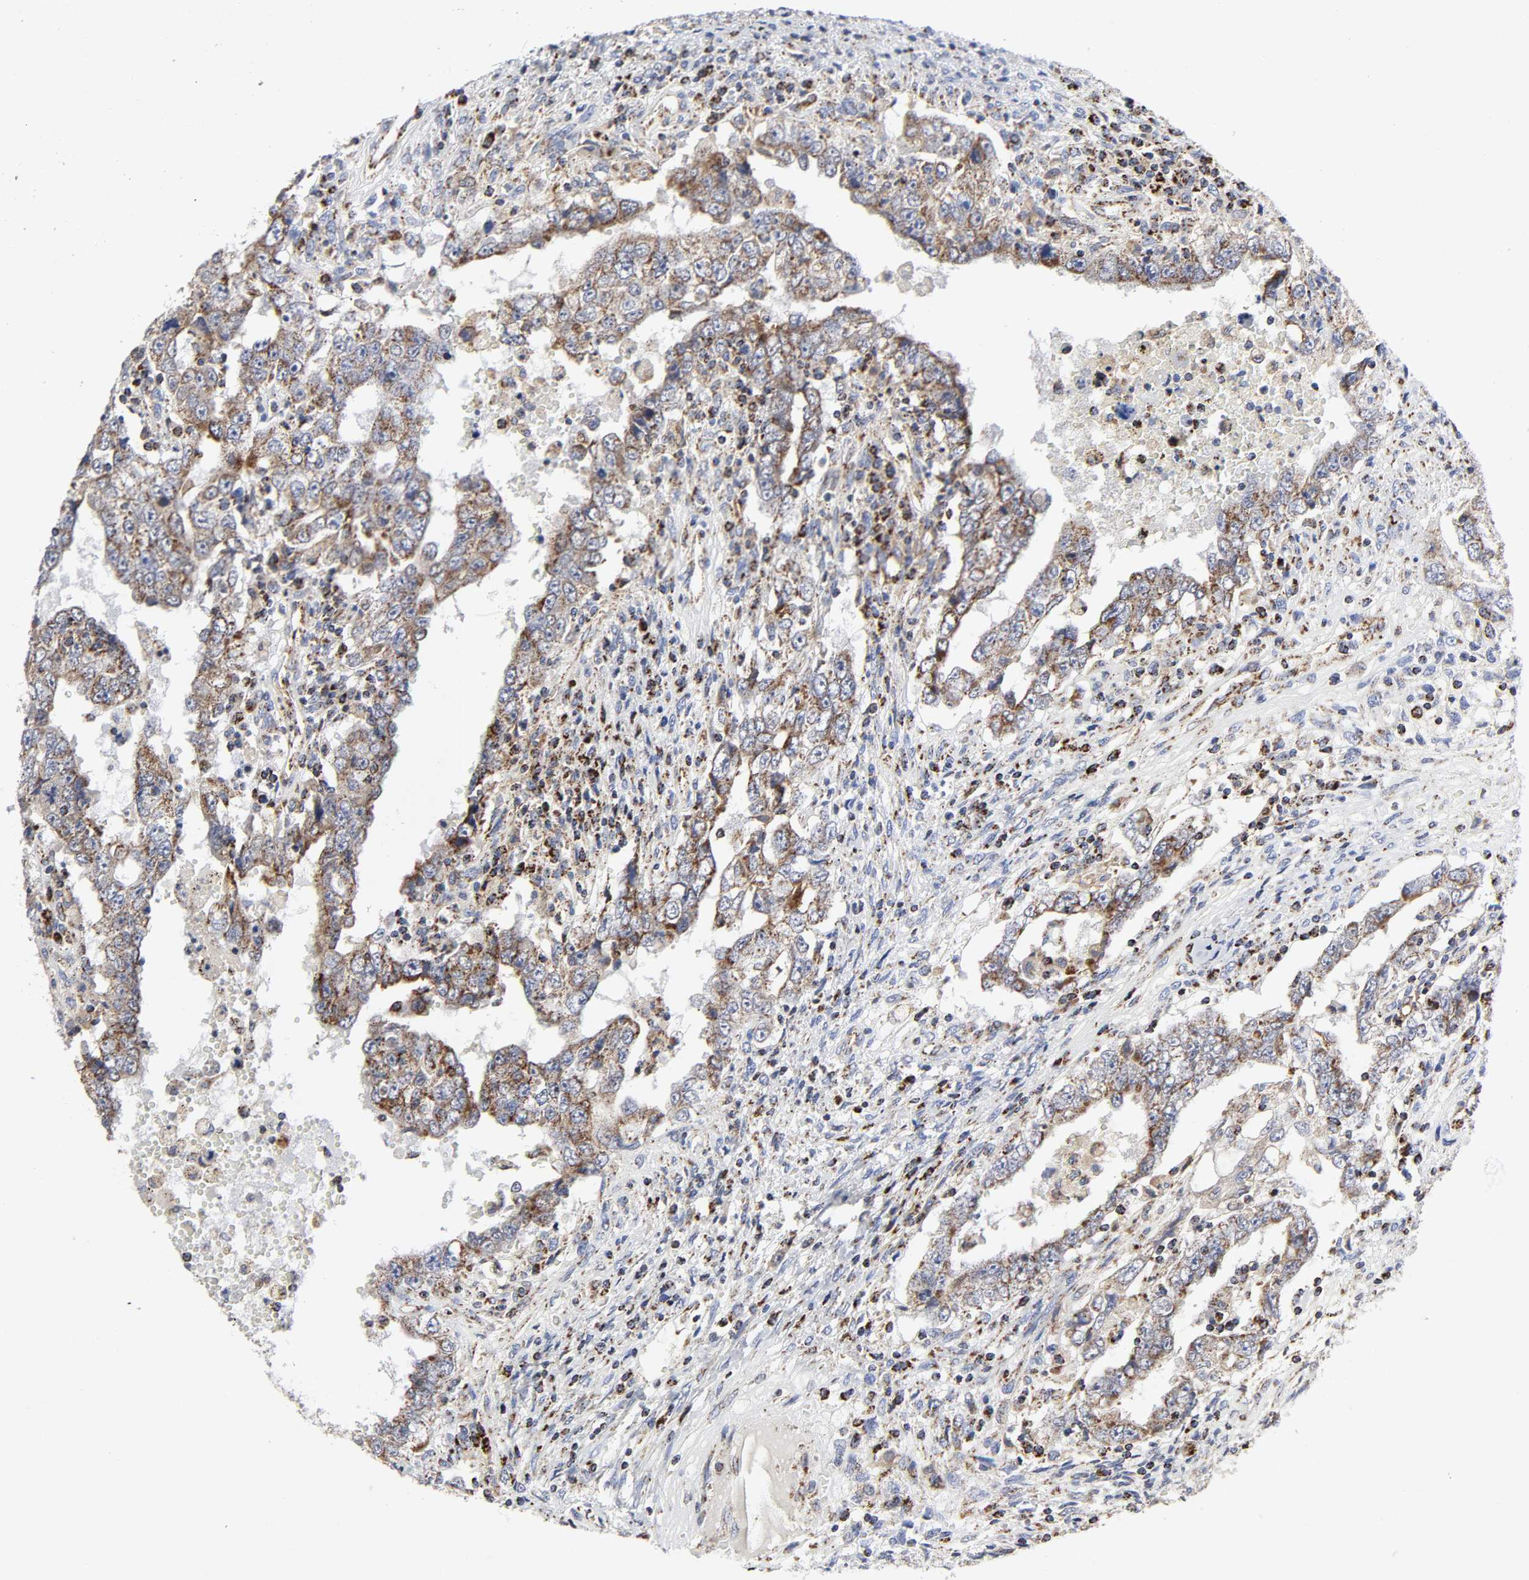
{"staining": {"intensity": "moderate", "quantity": ">75%", "location": "cytoplasmic/membranous"}, "tissue": "testis cancer", "cell_type": "Tumor cells", "image_type": "cancer", "snomed": [{"axis": "morphology", "description": "Carcinoma, Embryonal, NOS"}, {"axis": "topography", "description": "Testis"}], "caption": "Protein staining of testis cancer (embryonal carcinoma) tissue exhibits moderate cytoplasmic/membranous staining in about >75% of tumor cells. Using DAB (3,3'-diaminobenzidine) (brown) and hematoxylin (blue) stains, captured at high magnification using brightfield microscopy.", "gene": "AOPEP", "patient": {"sex": "male", "age": 26}}